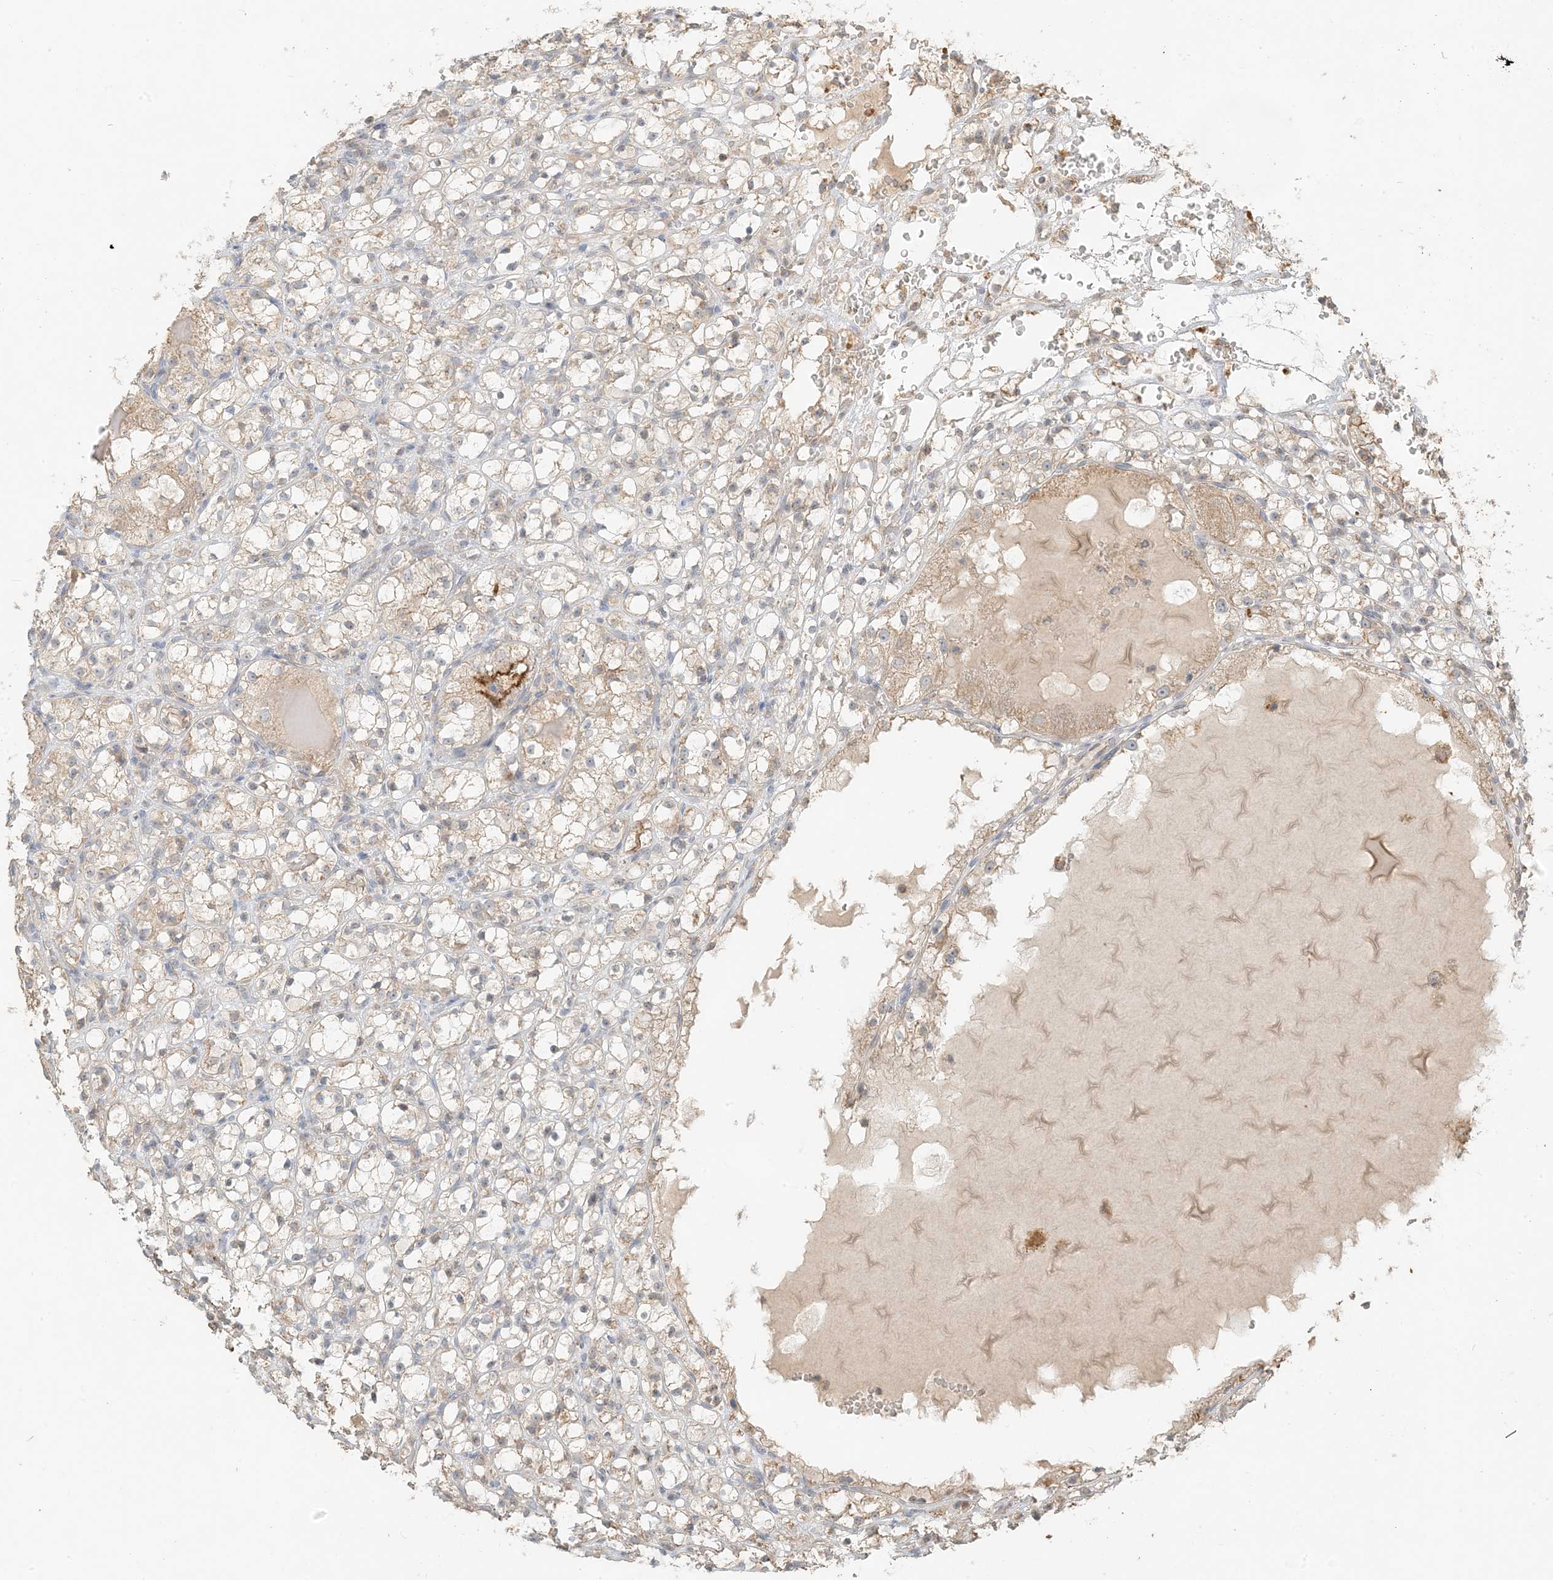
{"staining": {"intensity": "weak", "quantity": "25%-75%", "location": "cytoplasmic/membranous"}, "tissue": "renal cancer", "cell_type": "Tumor cells", "image_type": "cancer", "snomed": [{"axis": "morphology", "description": "Adenocarcinoma, NOS"}, {"axis": "topography", "description": "Kidney"}], "caption": "A brown stain labels weak cytoplasmic/membranous positivity of a protein in human renal adenocarcinoma tumor cells.", "gene": "MCOLN1", "patient": {"sex": "male", "age": 61}}